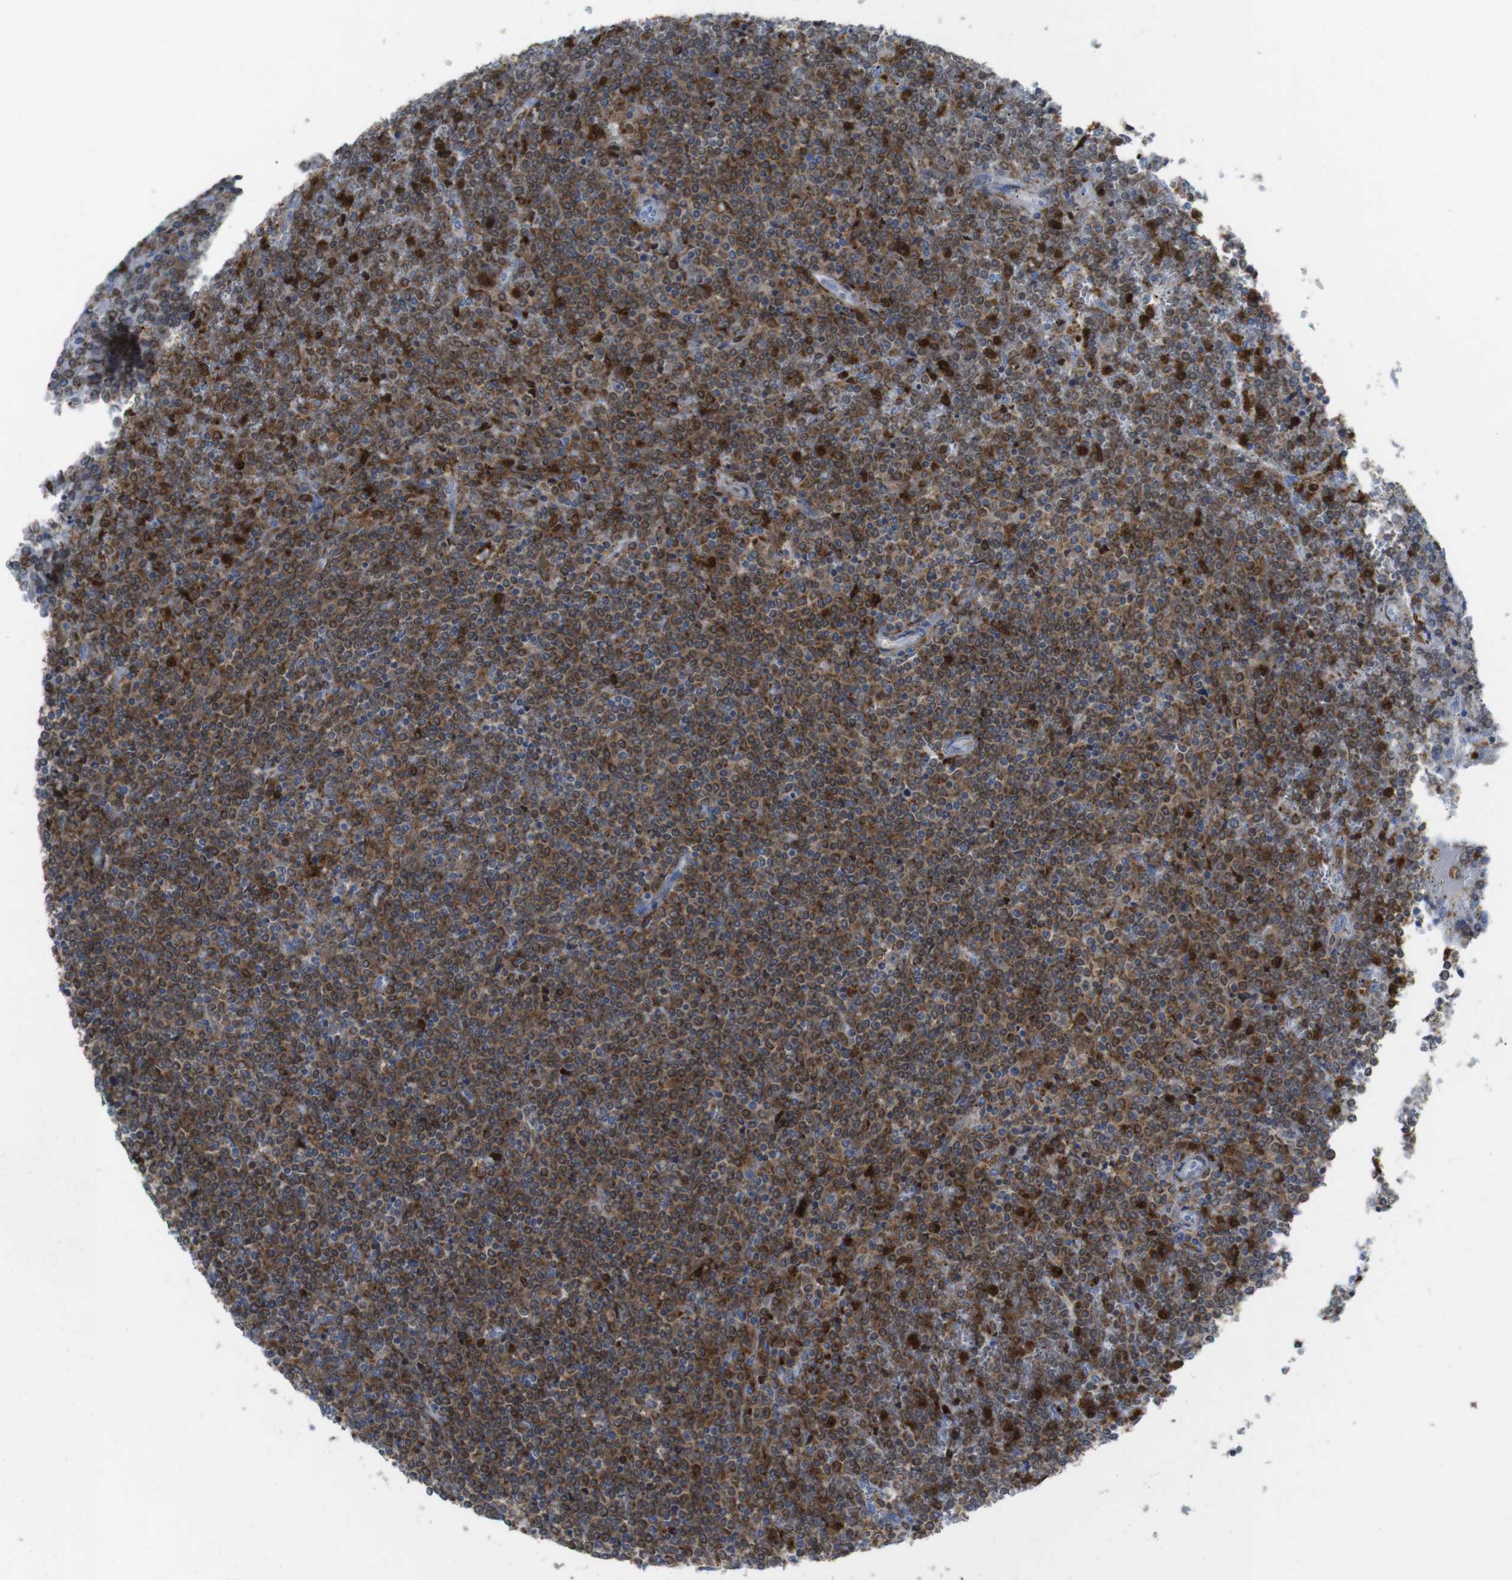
{"staining": {"intensity": "moderate", "quantity": "25%-75%", "location": "cytoplasmic/membranous"}, "tissue": "lymphoma", "cell_type": "Tumor cells", "image_type": "cancer", "snomed": [{"axis": "morphology", "description": "Malignant lymphoma, non-Hodgkin's type, Low grade"}, {"axis": "topography", "description": "Spleen"}], "caption": "Tumor cells display medium levels of moderate cytoplasmic/membranous staining in approximately 25%-75% of cells in low-grade malignant lymphoma, non-Hodgkin's type.", "gene": "PRKCD", "patient": {"sex": "female", "age": 19}}